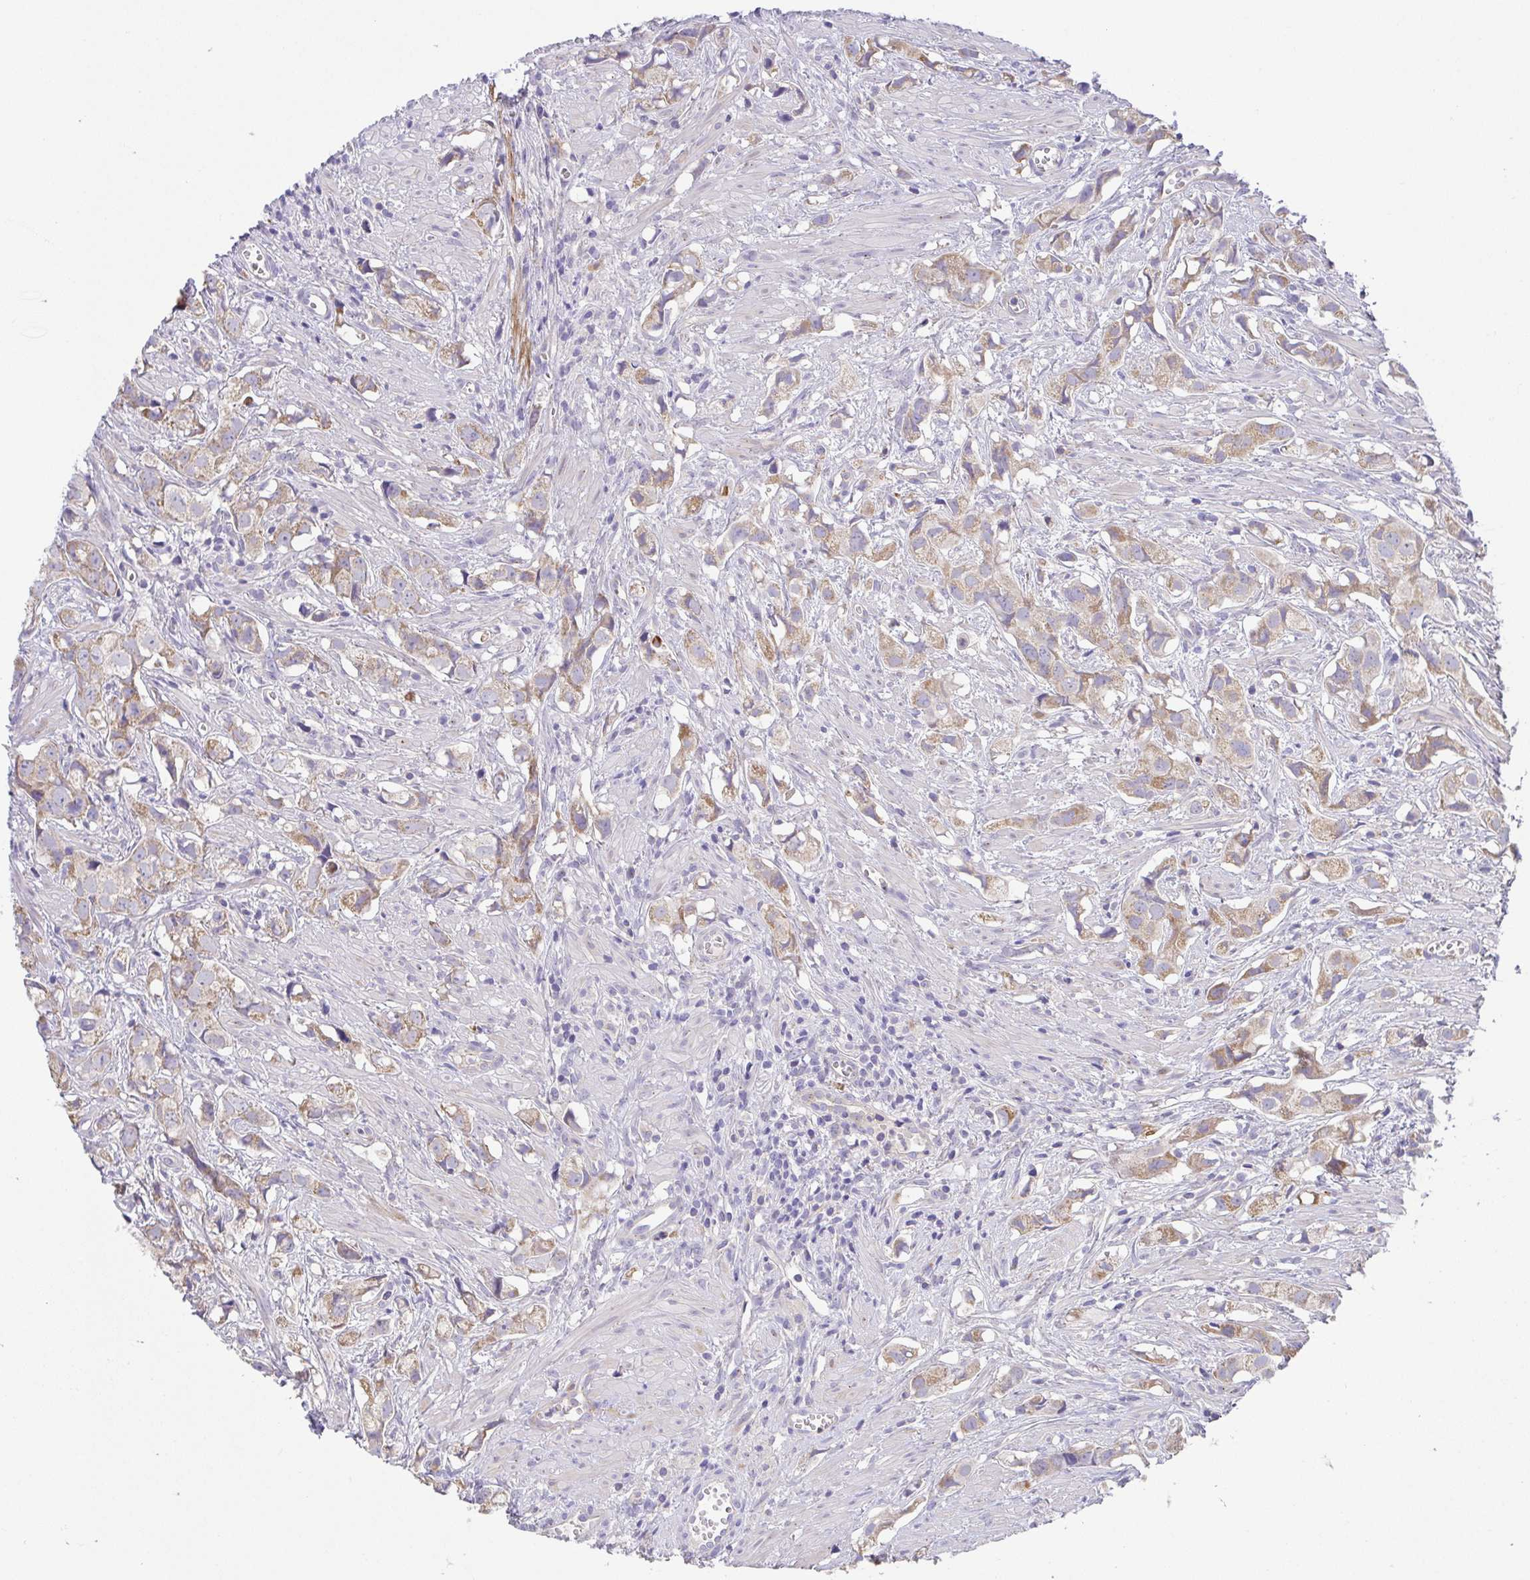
{"staining": {"intensity": "weak", "quantity": ">75%", "location": "cytoplasmic/membranous"}, "tissue": "prostate cancer", "cell_type": "Tumor cells", "image_type": "cancer", "snomed": [{"axis": "morphology", "description": "Adenocarcinoma, High grade"}, {"axis": "topography", "description": "Prostate"}], "caption": "This is a micrograph of immunohistochemistry staining of prostate cancer (high-grade adenocarcinoma), which shows weak staining in the cytoplasmic/membranous of tumor cells.", "gene": "SLC13A1", "patient": {"sex": "male", "age": 58}}